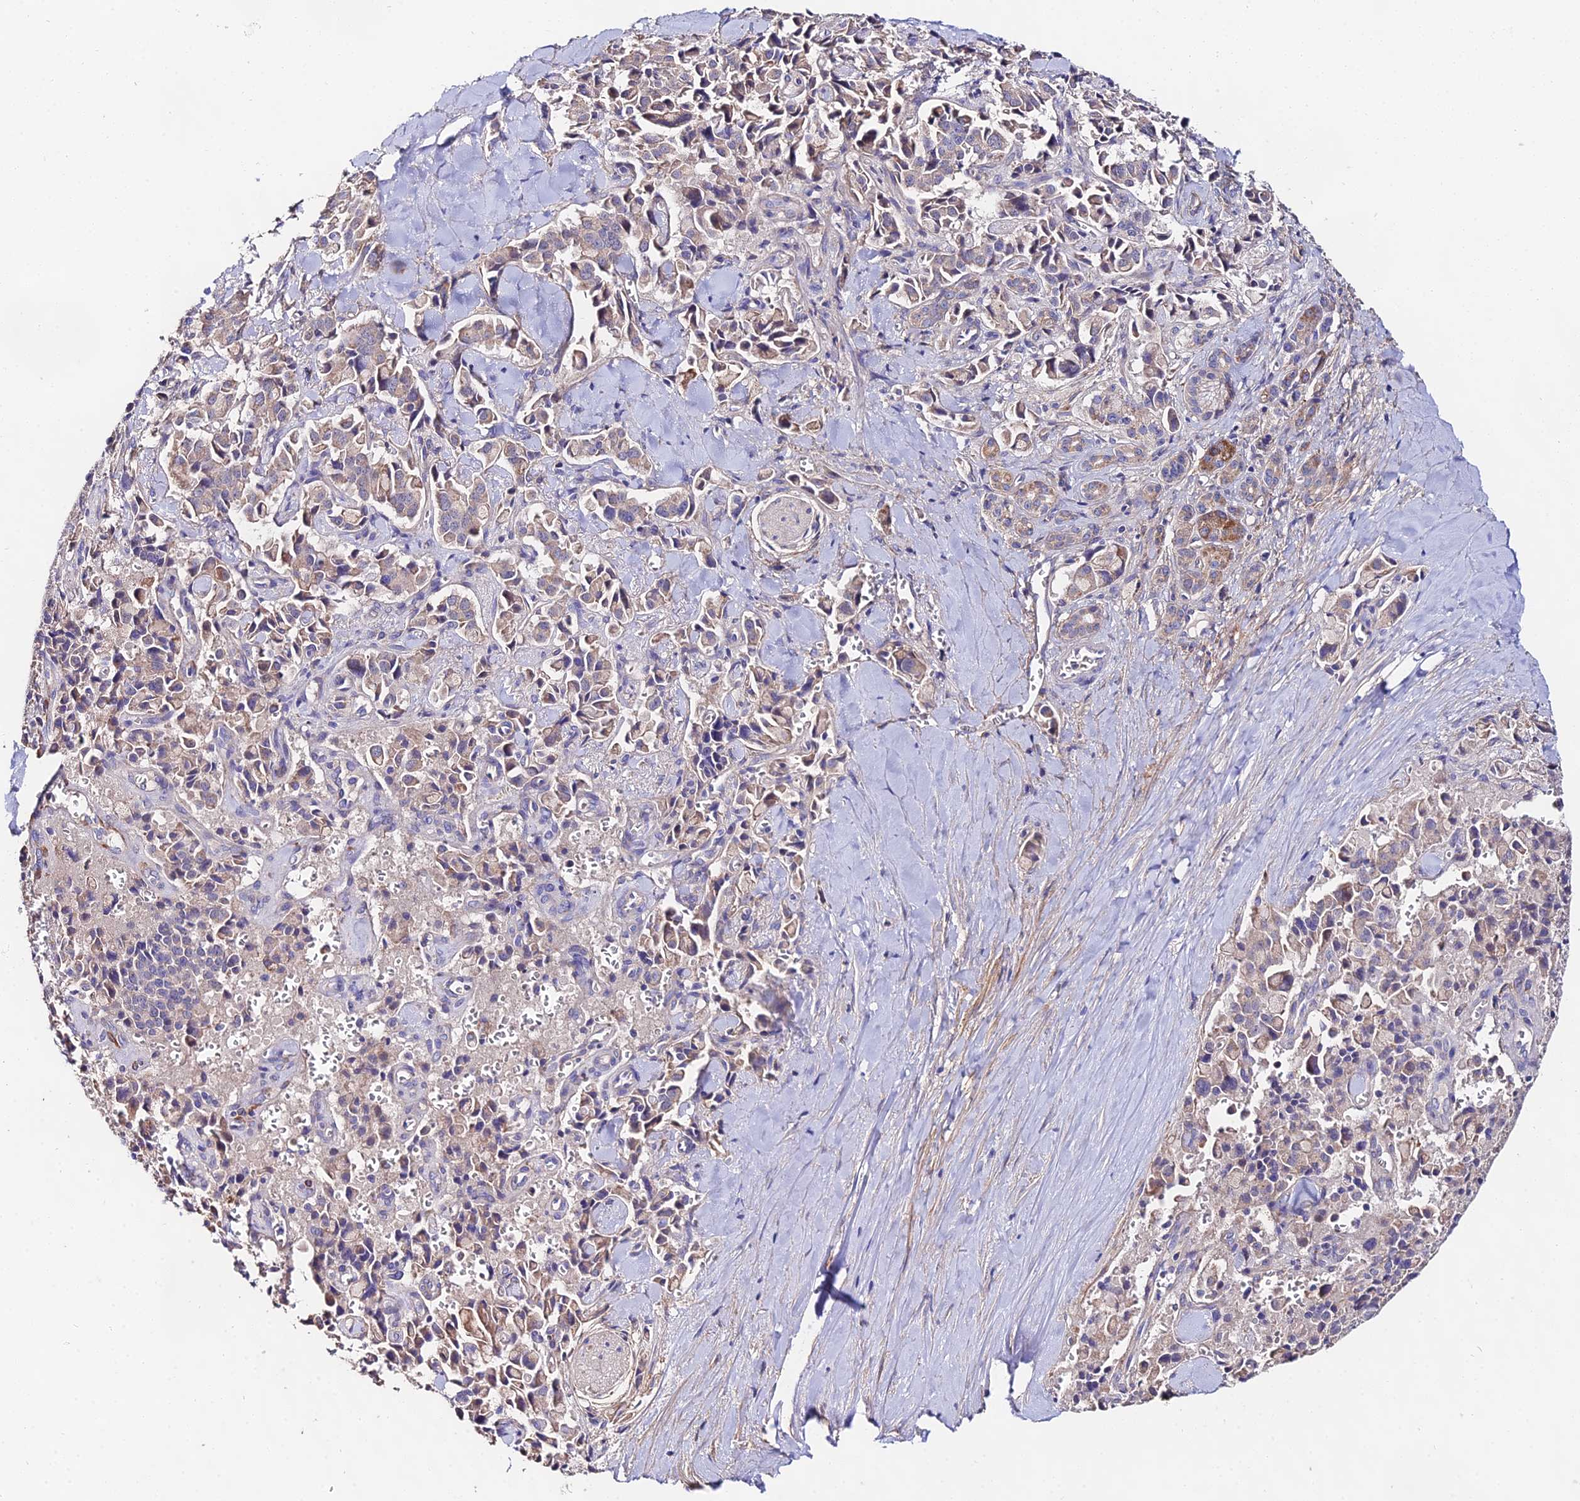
{"staining": {"intensity": "negative", "quantity": "none", "location": "none"}, "tissue": "pancreatic cancer", "cell_type": "Tumor cells", "image_type": "cancer", "snomed": [{"axis": "morphology", "description": "Adenocarcinoma, NOS"}, {"axis": "topography", "description": "Pancreas"}], "caption": "Immunohistochemical staining of human adenocarcinoma (pancreatic) exhibits no significant positivity in tumor cells.", "gene": "PPP2R2C", "patient": {"sex": "male", "age": 65}}